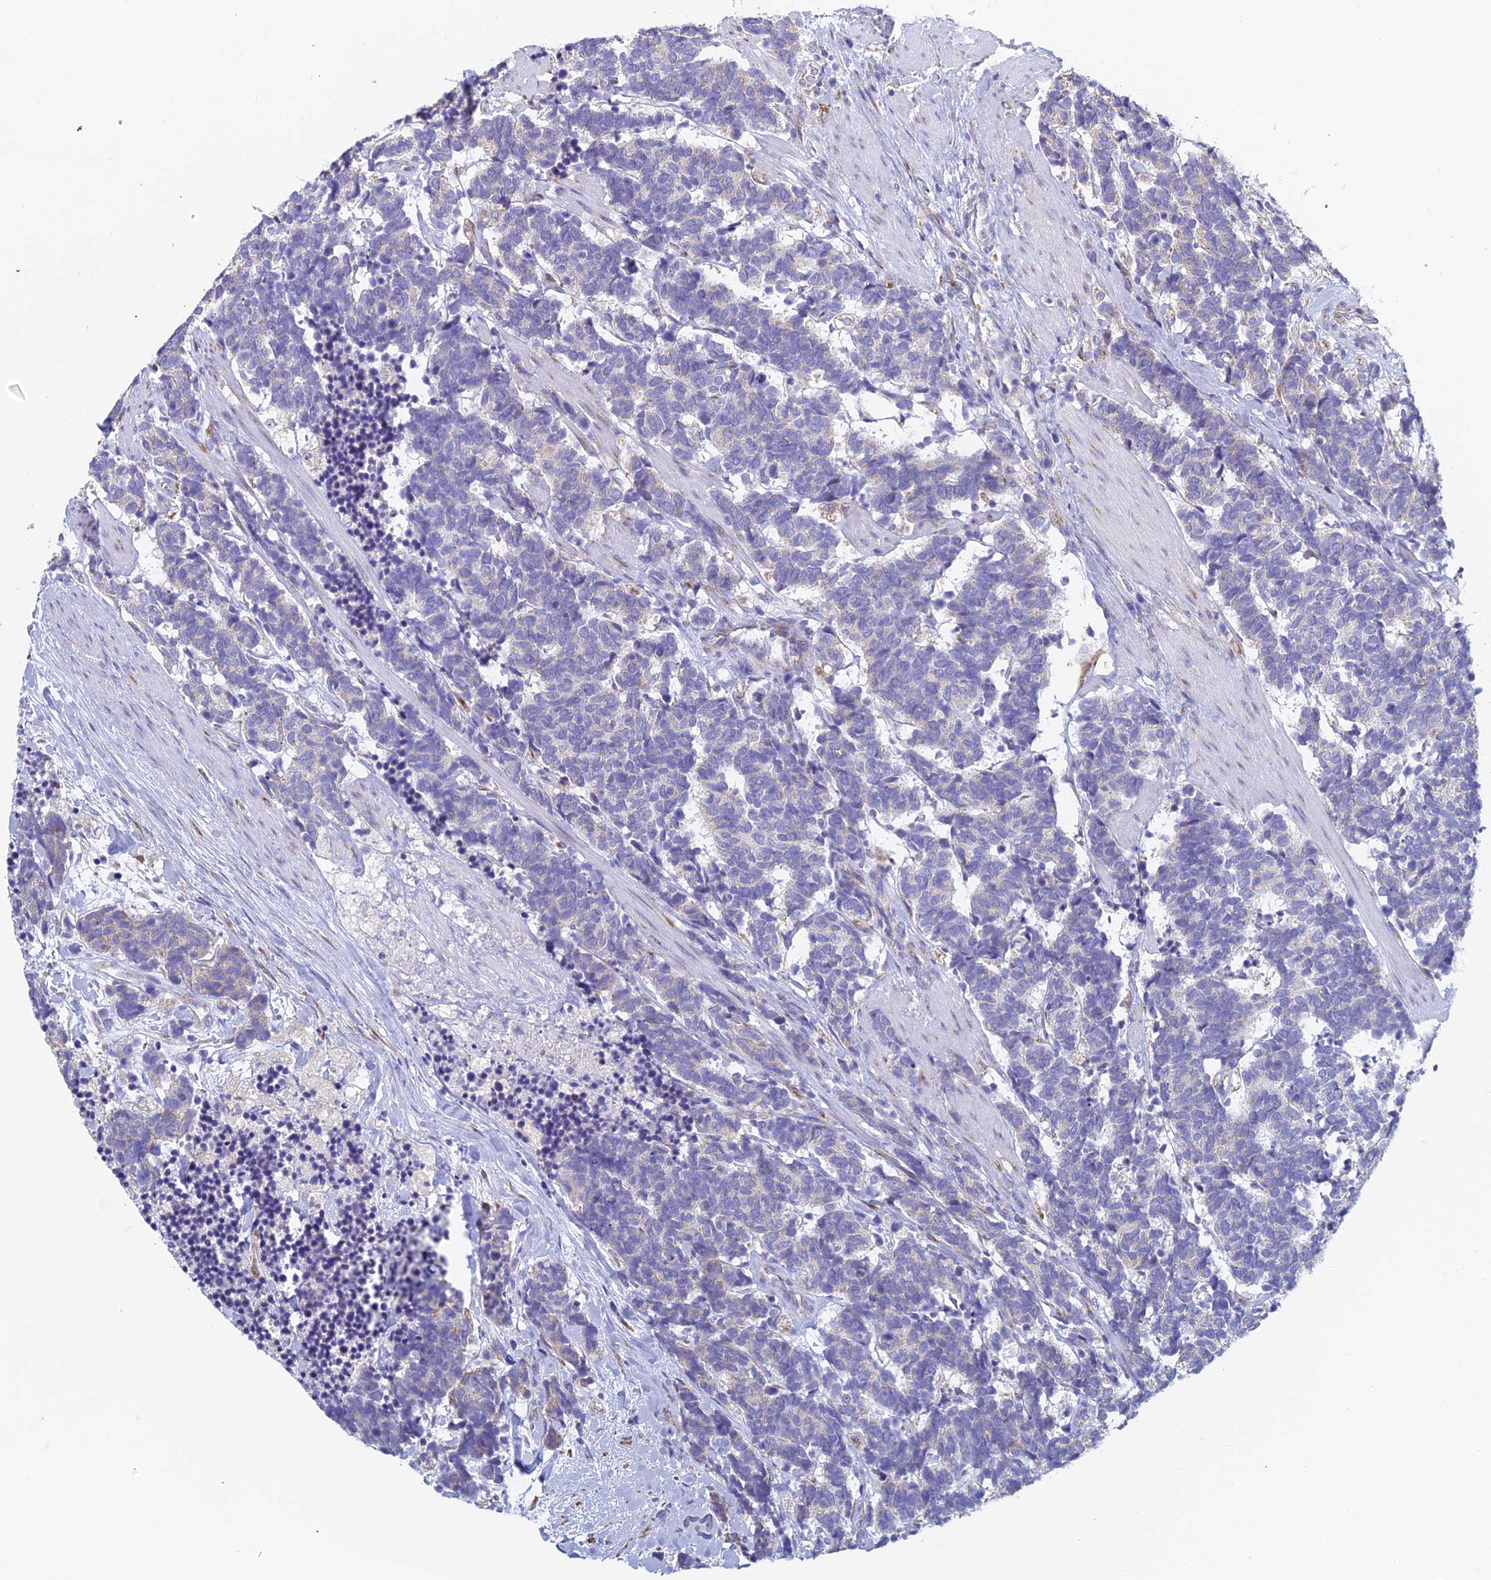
{"staining": {"intensity": "weak", "quantity": "<25%", "location": "cytoplasmic/membranous"}, "tissue": "carcinoid", "cell_type": "Tumor cells", "image_type": "cancer", "snomed": [{"axis": "morphology", "description": "Carcinoma, NOS"}, {"axis": "morphology", "description": "Carcinoid, malignant, NOS"}, {"axis": "topography", "description": "Prostate"}], "caption": "This is a histopathology image of immunohistochemistry staining of carcinoma, which shows no staining in tumor cells.", "gene": "CRACR2B", "patient": {"sex": "male", "age": 57}}